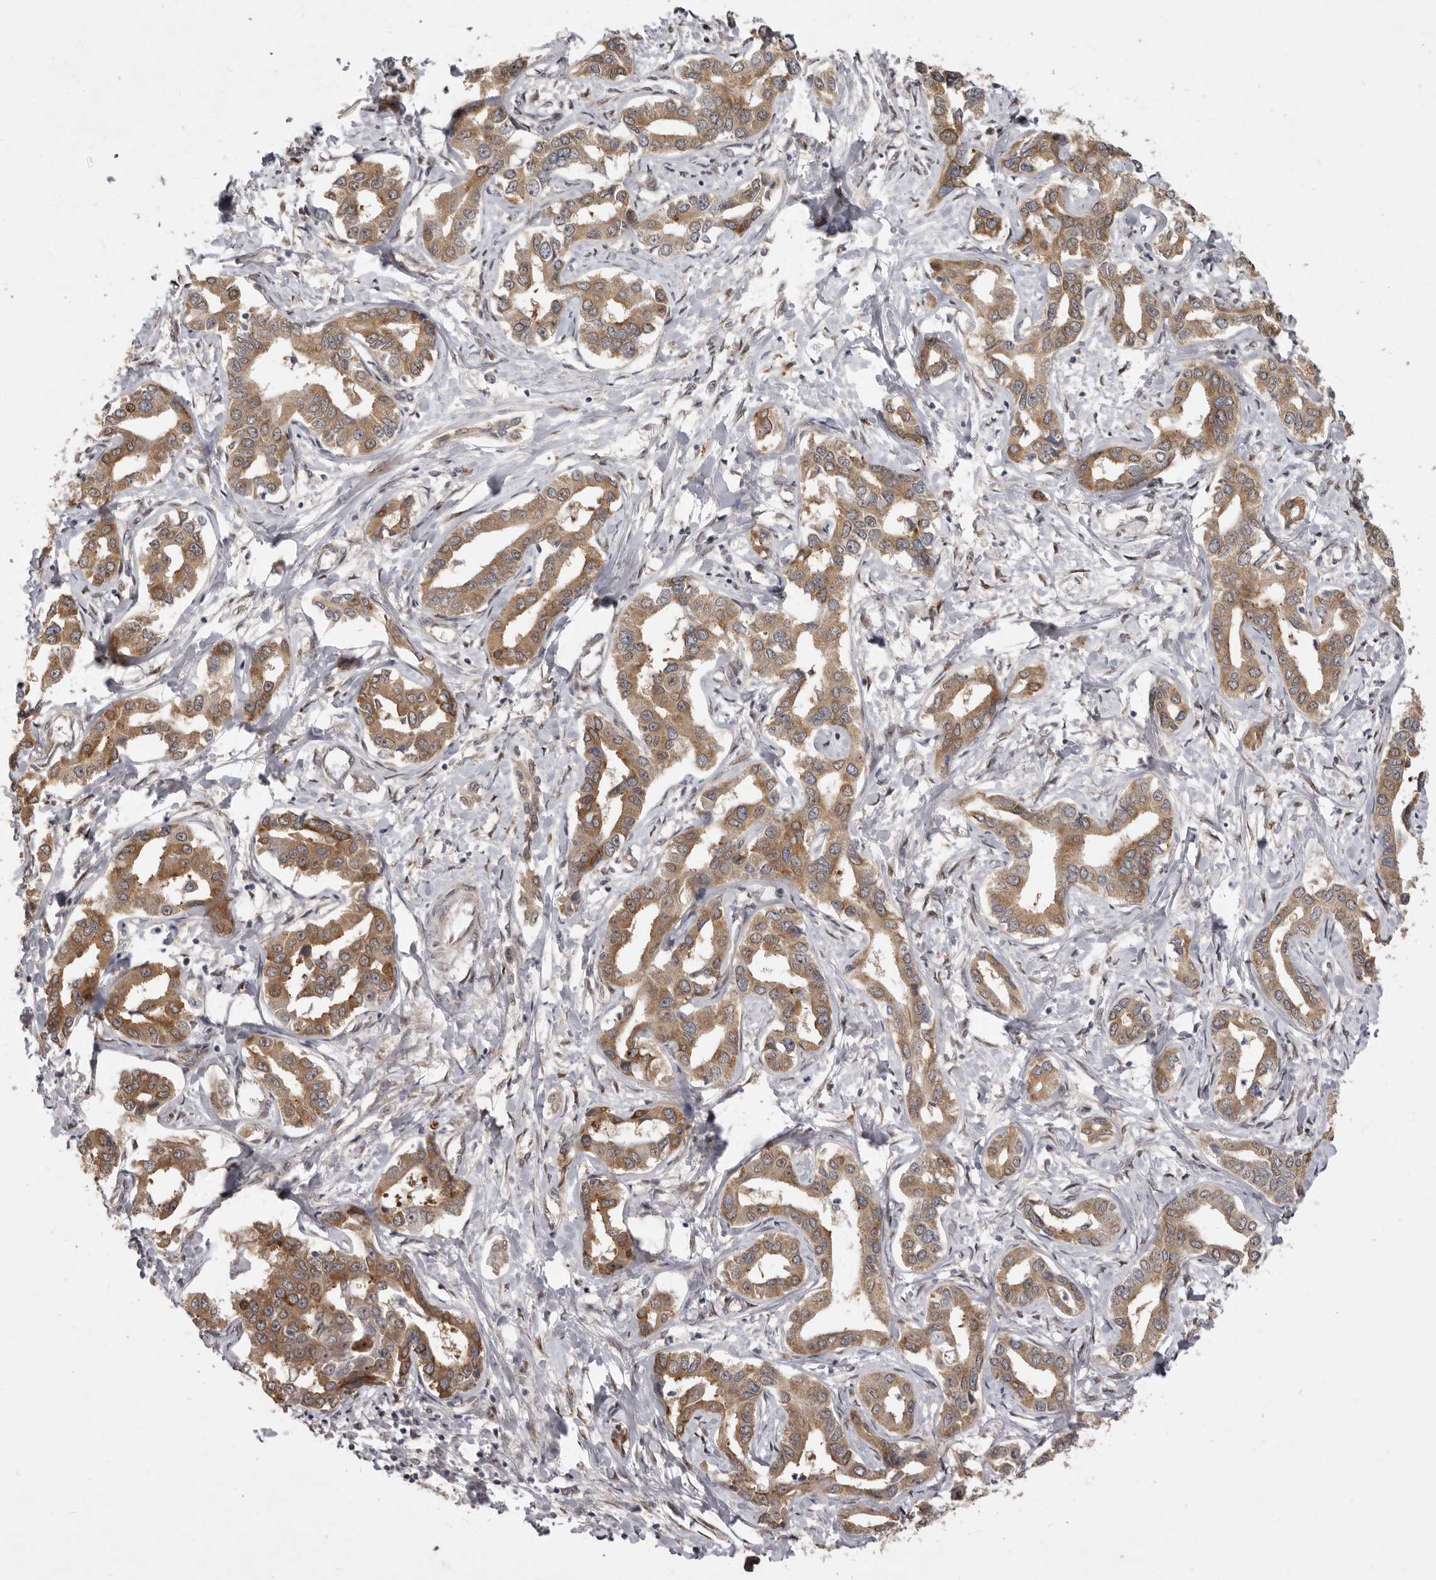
{"staining": {"intensity": "moderate", "quantity": ">75%", "location": "cytoplasmic/membranous"}, "tissue": "liver cancer", "cell_type": "Tumor cells", "image_type": "cancer", "snomed": [{"axis": "morphology", "description": "Cholangiocarcinoma"}, {"axis": "topography", "description": "Liver"}], "caption": "Human liver cholangiocarcinoma stained with a protein marker displays moderate staining in tumor cells.", "gene": "TBC1D8B", "patient": {"sex": "male", "age": 59}}